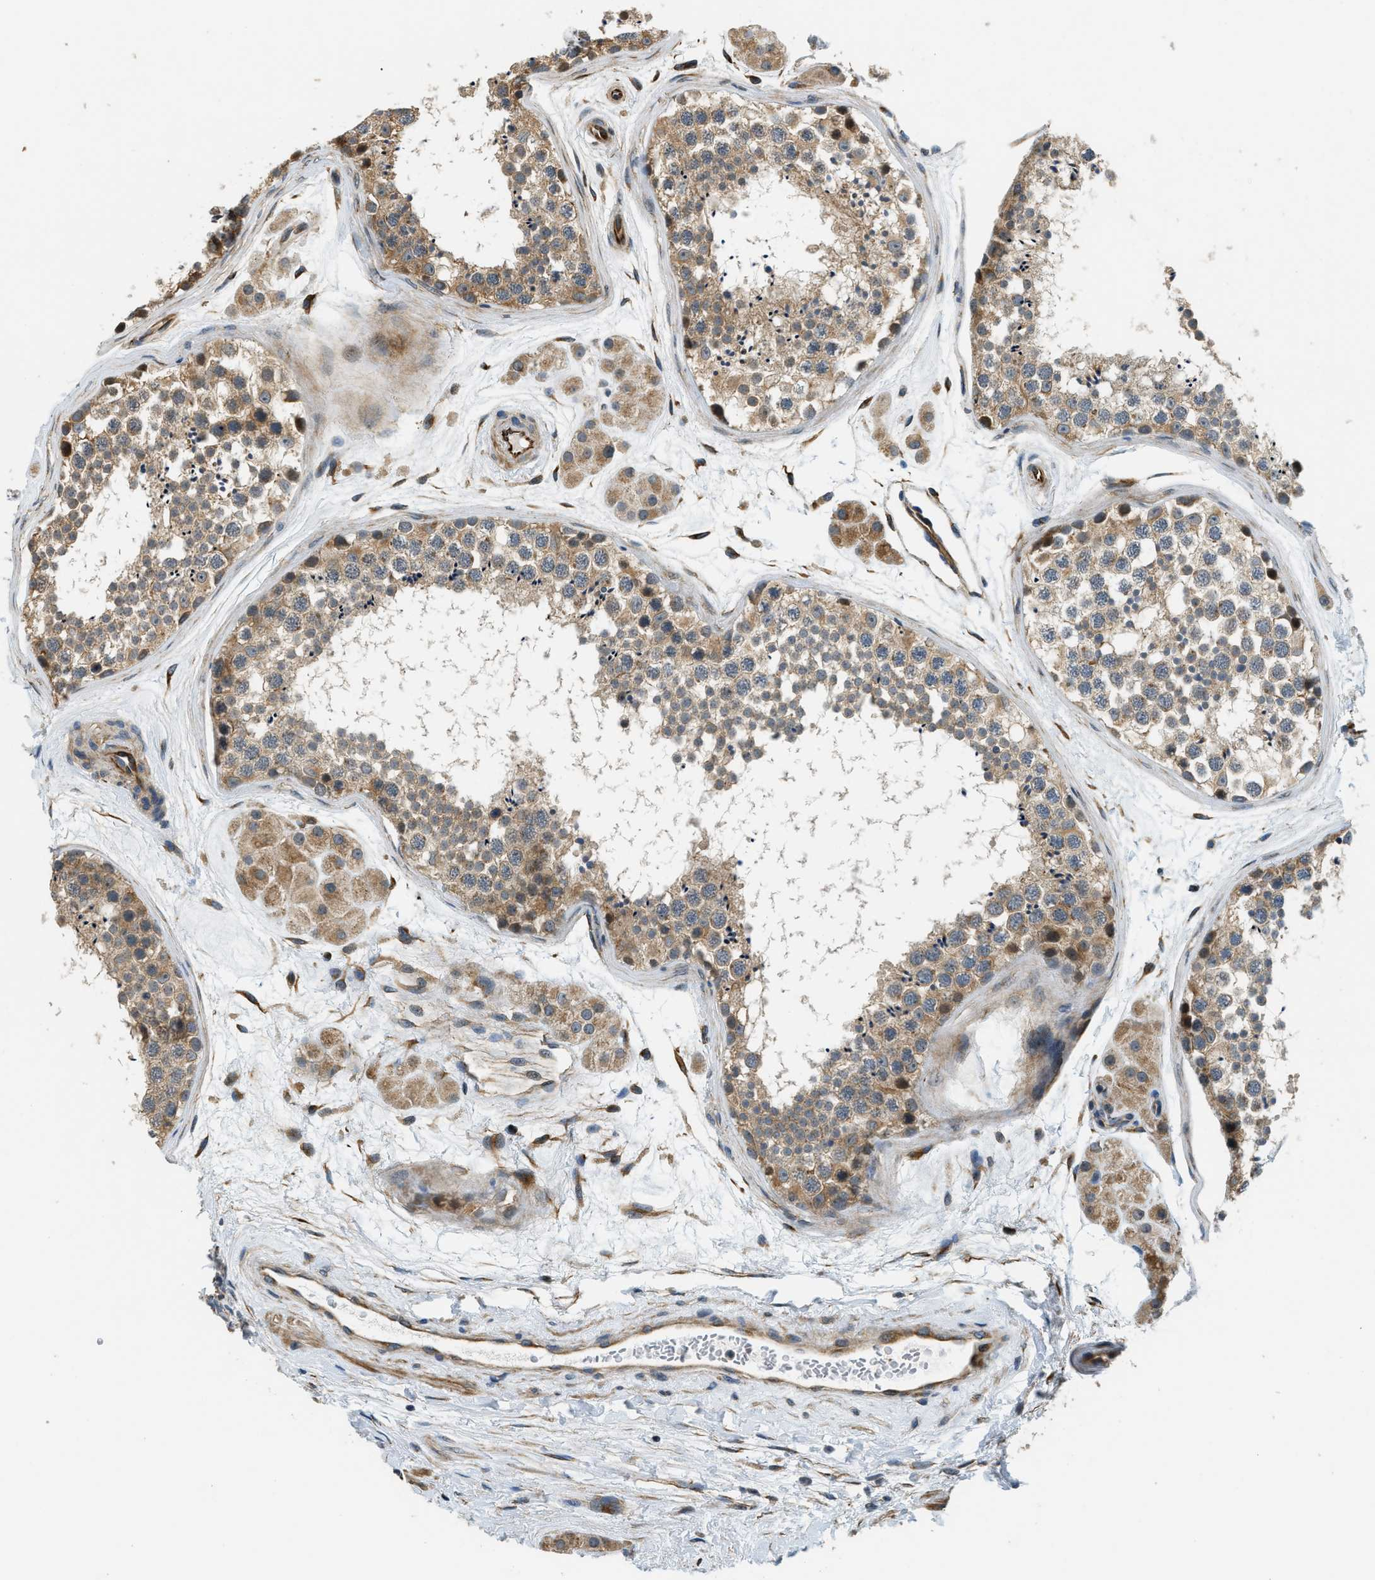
{"staining": {"intensity": "moderate", "quantity": ">75%", "location": "cytoplasmic/membranous"}, "tissue": "testis", "cell_type": "Cells in seminiferous ducts", "image_type": "normal", "snomed": [{"axis": "morphology", "description": "Normal tissue, NOS"}, {"axis": "topography", "description": "Testis"}], "caption": "This micrograph demonstrates immunohistochemistry staining of unremarkable testis, with medium moderate cytoplasmic/membranous expression in approximately >75% of cells in seminiferous ducts.", "gene": "ALOX12", "patient": {"sex": "male", "age": 56}}